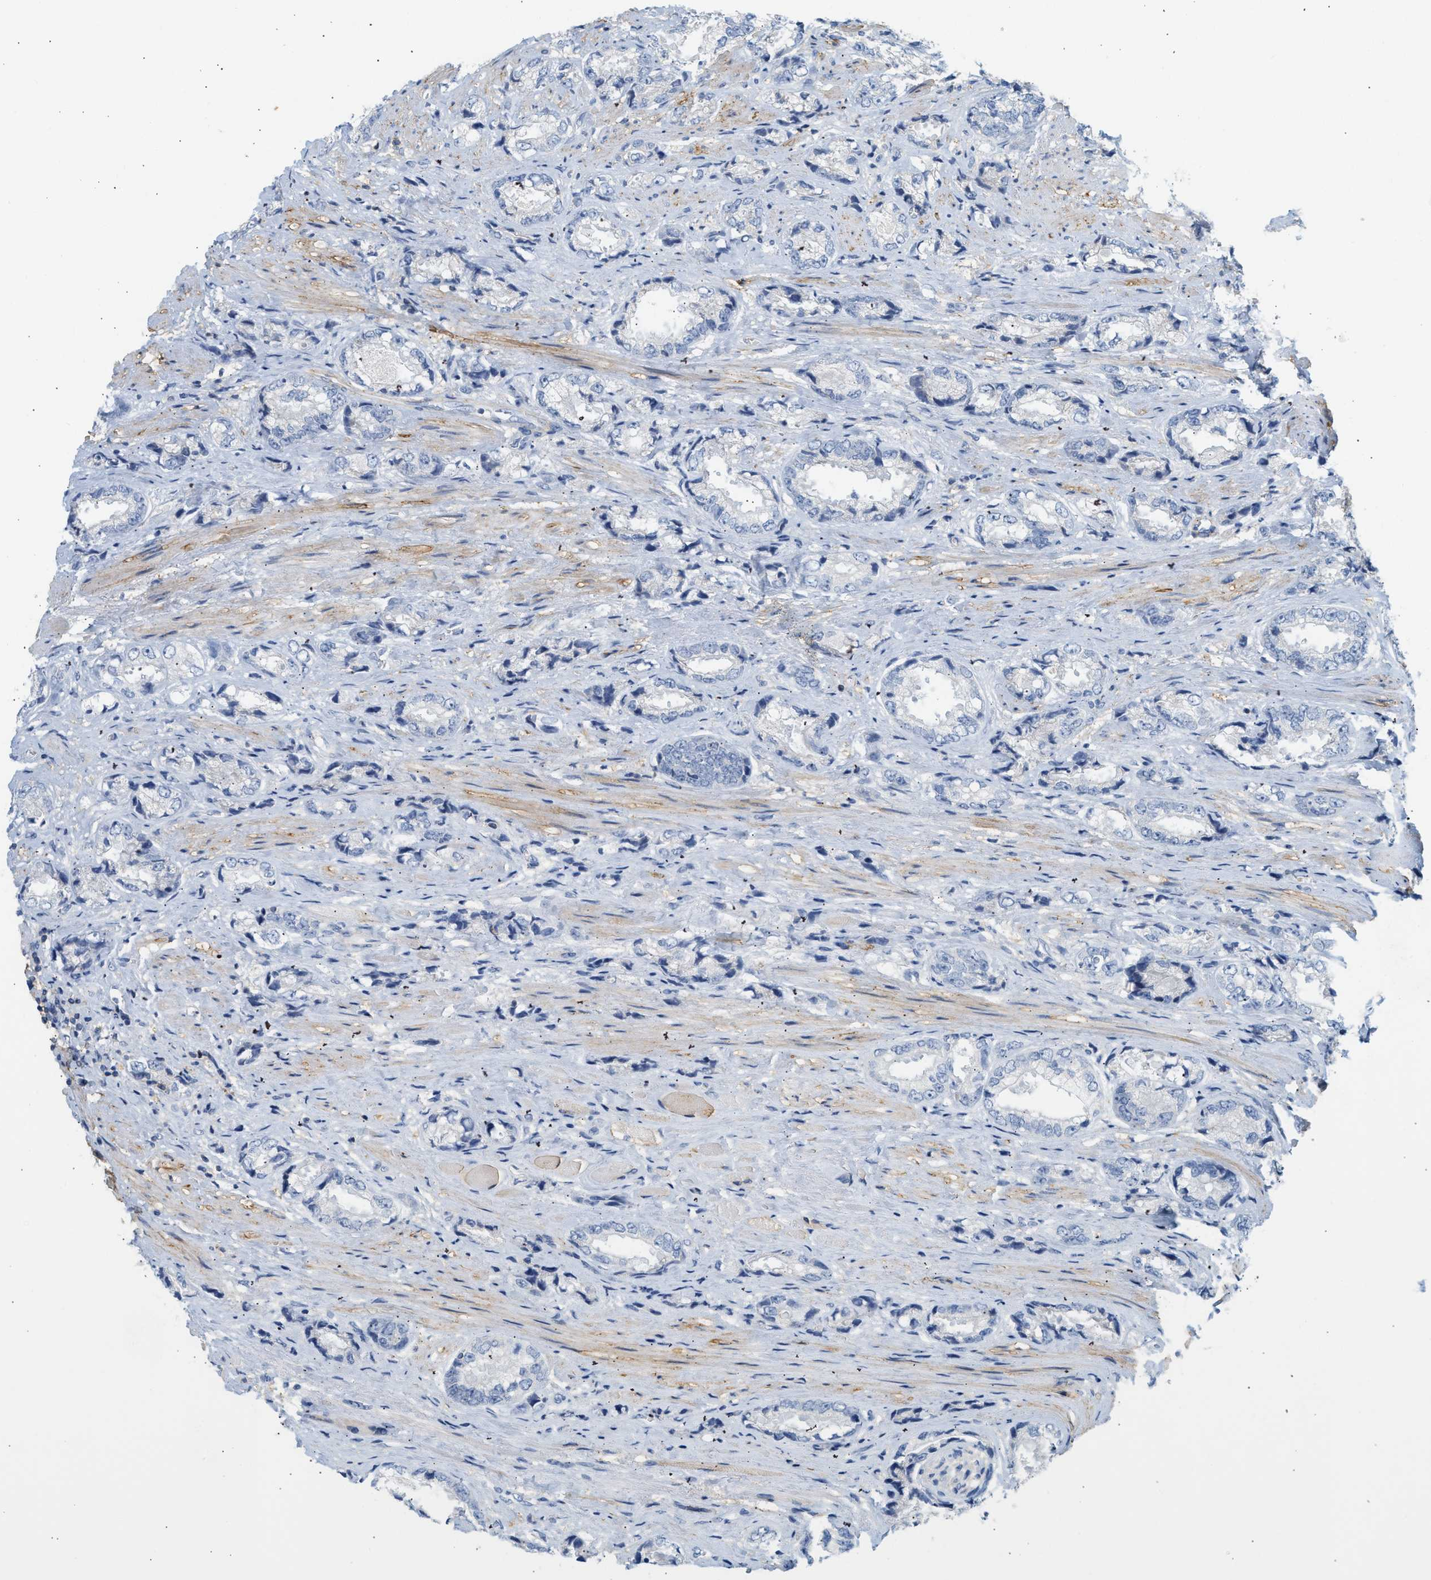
{"staining": {"intensity": "negative", "quantity": "none", "location": "none"}, "tissue": "prostate cancer", "cell_type": "Tumor cells", "image_type": "cancer", "snomed": [{"axis": "morphology", "description": "Adenocarcinoma, High grade"}, {"axis": "topography", "description": "Prostate"}], "caption": "Protein analysis of high-grade adenocarcinoma (prostate) exhibits no significant positivity in tumor cells.", "gene": "BVES", "patient": {"sex": "male", "age": 61}}